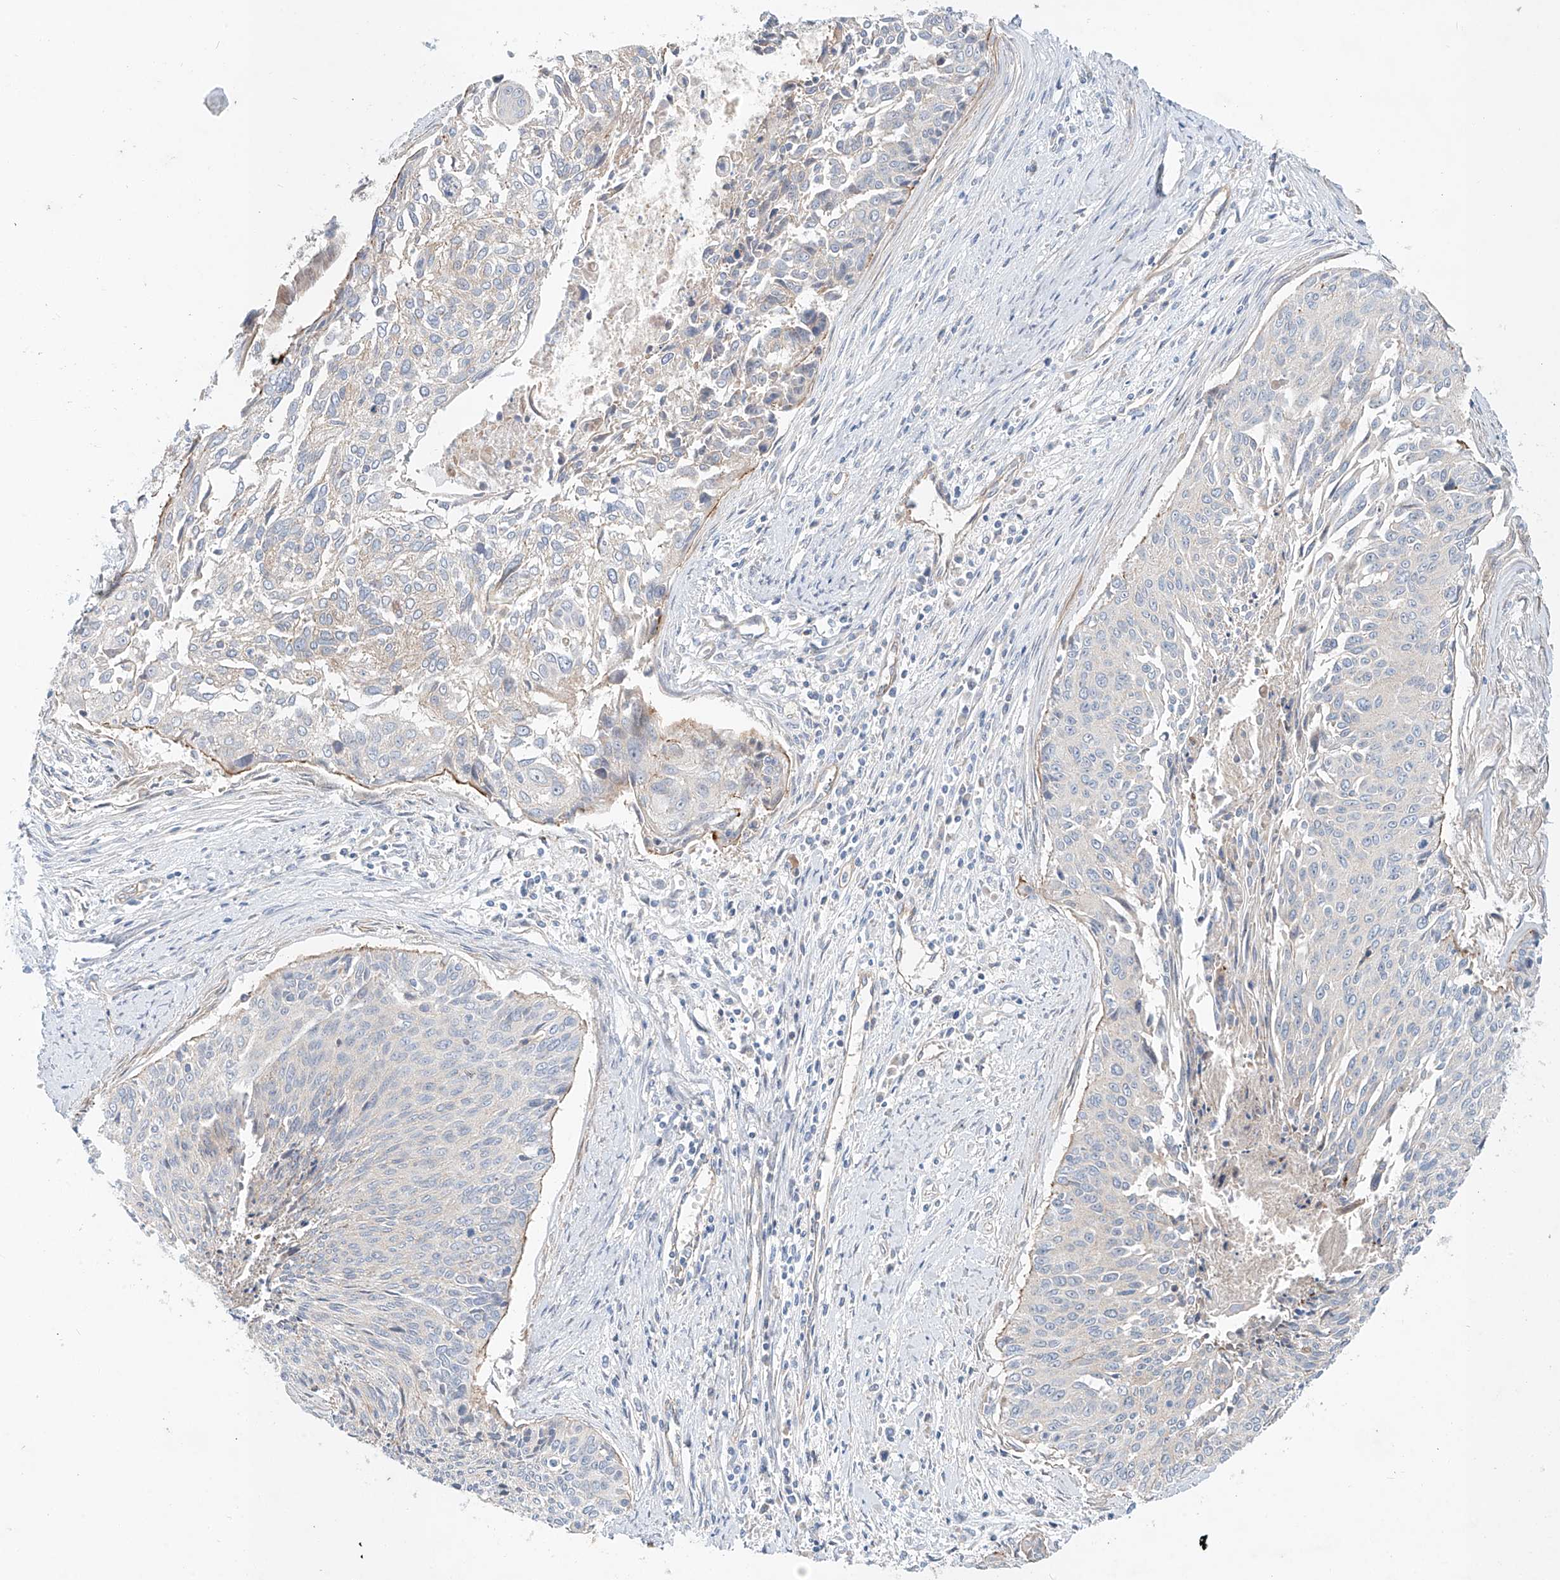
{"staining": {"intensity": "negative", "quantity": "none", "location": "none"}, "tissue": "cervical cancer", "cell_type": "Tumor cells", "image_type": "cancer", "snomed": [{"axis": "morphology", "description": "Squamous cell carcinoma, NOS"}, {"axis": "topography", "description": "Cervix"}], "caption": "Immunohistochemistry photomicrograph of human cervical cancer (squamous cell carcinoma) stained for a protein (brown), which reveals no staining in tumor cells. (DAB (3,3'-diaminobenzidine) IHC with hematoxylin counter stain).", "gene": "AJM1", "patient": {"sex": "female", "age": 55}}